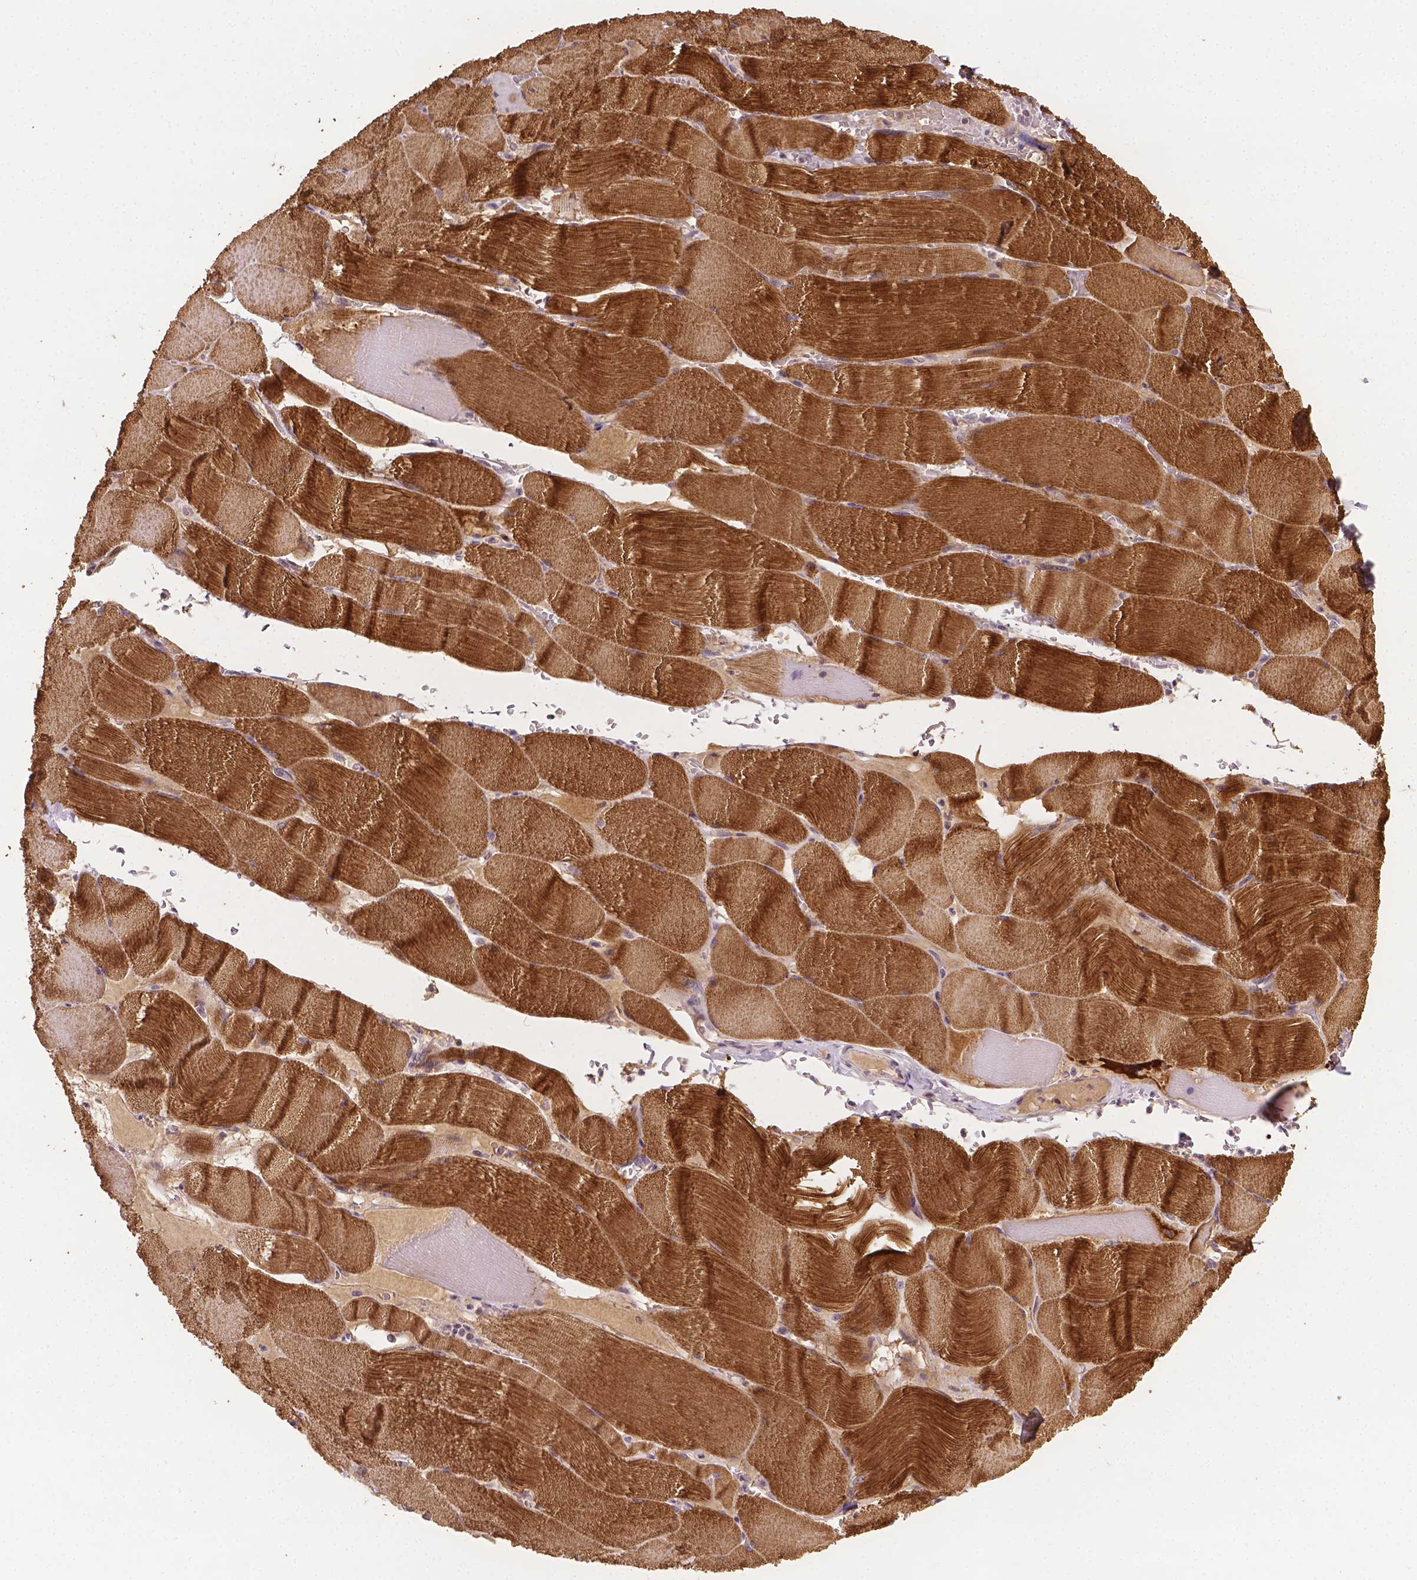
{"staining": {"intensity": "strong", "quantity": ">75%", "location": "cytoplasmic/membranous"}, "tissue": "skeletal muscle", "cell_type": "Myocytes", "image_type": "normal", "snomed": [{"axis": "morphology", "description": "Normal tissue, NOS"}, {"axis": "topography", "description": "Skeletal muscle"}], "caption": "Immunohistochemistry (IHC) (DAB (3,3'-diaminobenzidine)) staining of normal skeletal muscle exhibits strong cytoplasmic/membranous protein positivity in approximately >75% of myocytes.", "gene": "MROH6", "patient": {"sex": "male", "age": 56}}